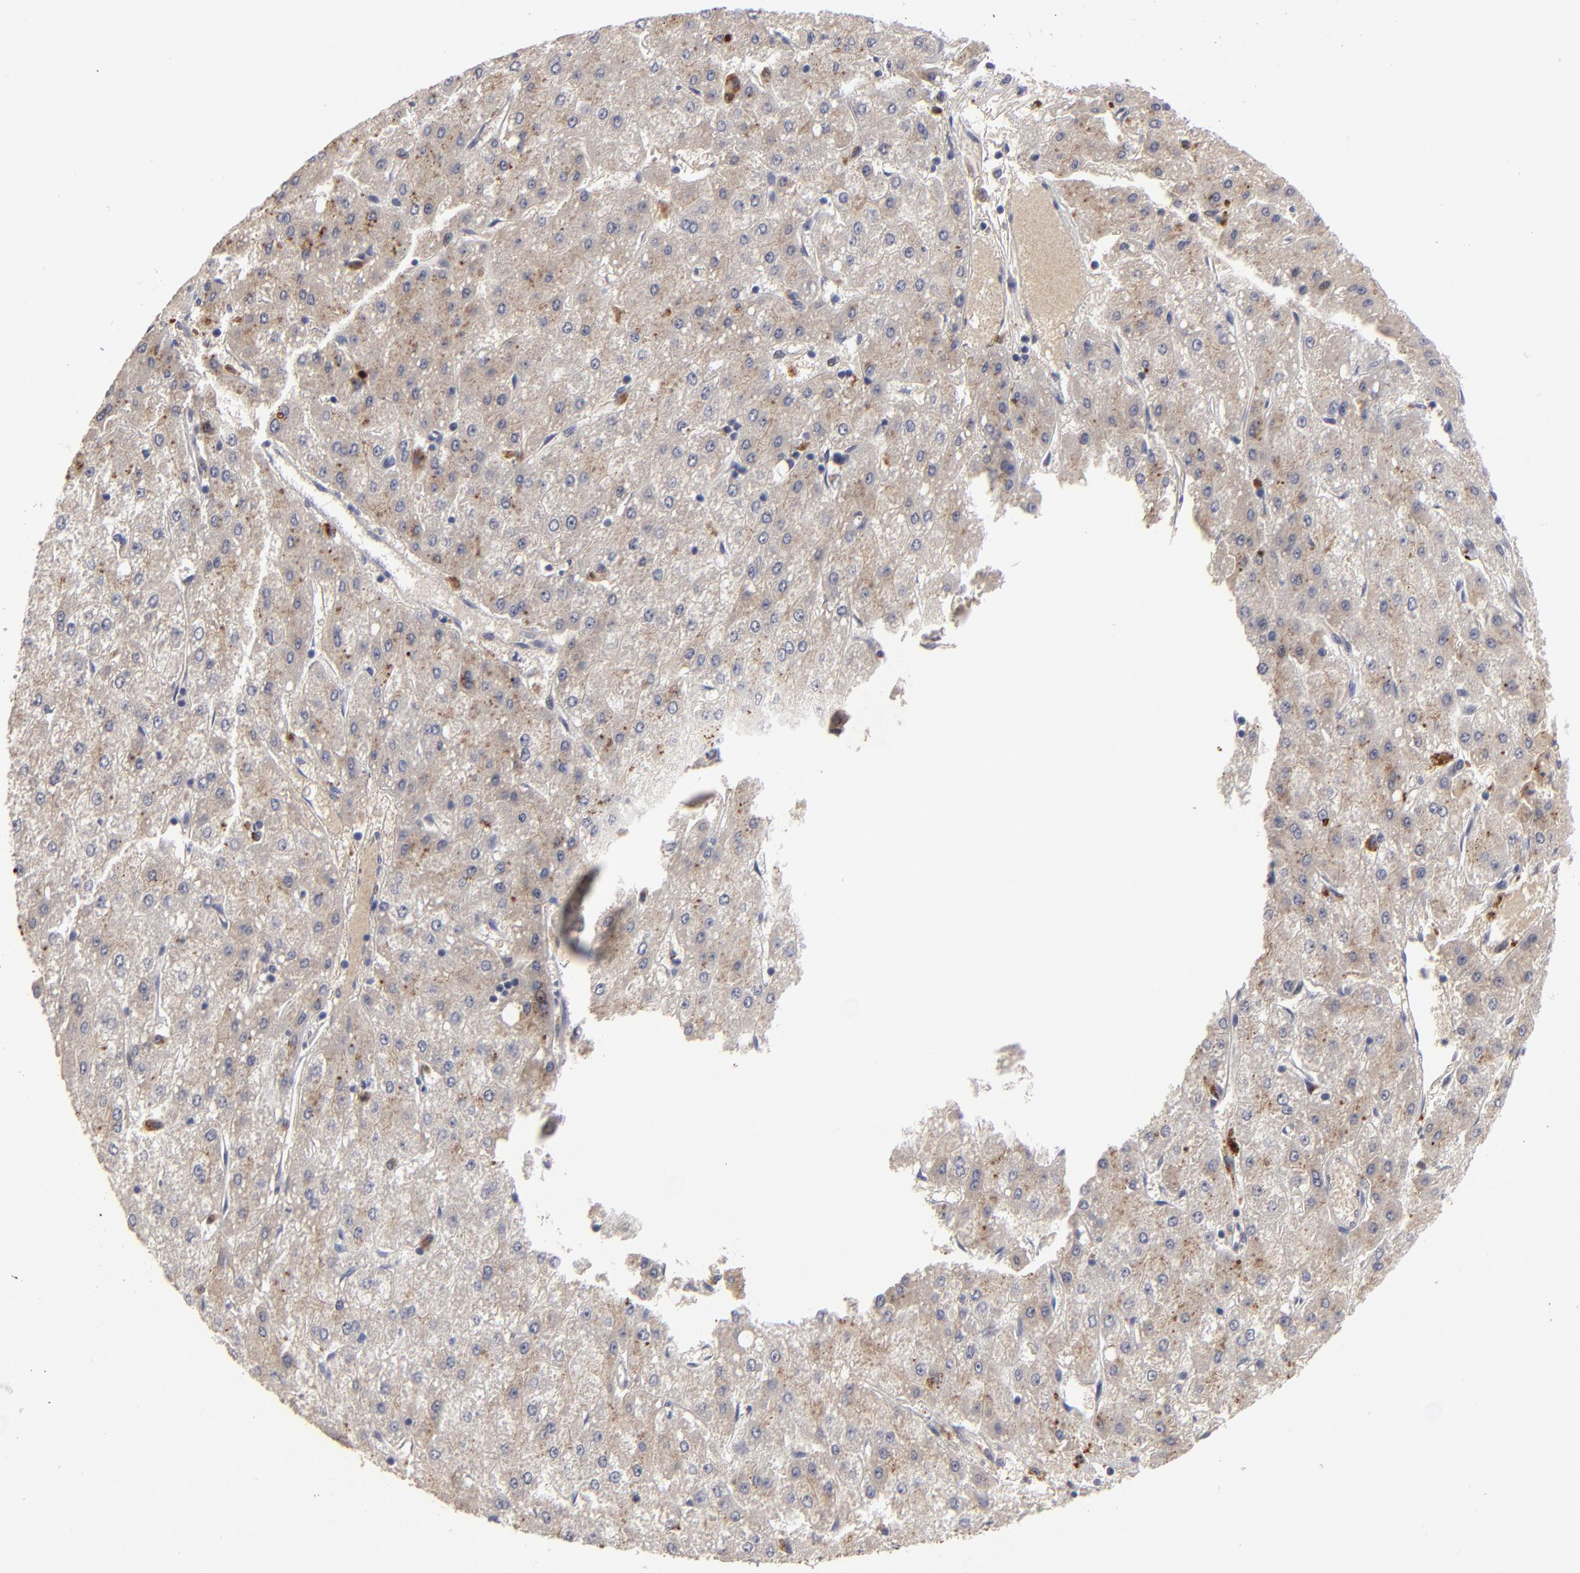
{"staining": {"intensity": "weak", "quantity": "25%-75%", "location": "cytoplasmic/membranous"}, "tissue": "liver cancer", "cell_type": "Tumor cells", "image_type": "cancer", "snomed": [{"axis": "morphology", "description": "Carcinoma, Hepatocellular, NOS"}, {"axis": "topography", "description": "Liver"}], "caption": "This micrograph reveals immunohistochemistry (IHC) staining of hepatocellular carcinoma (liver), with low weak cytoplasmic/membranous positivity in approximately 25%-75% of tumor cells.", "gene": "GPM6B", "patient": {"sex": "female", "age": 52}}